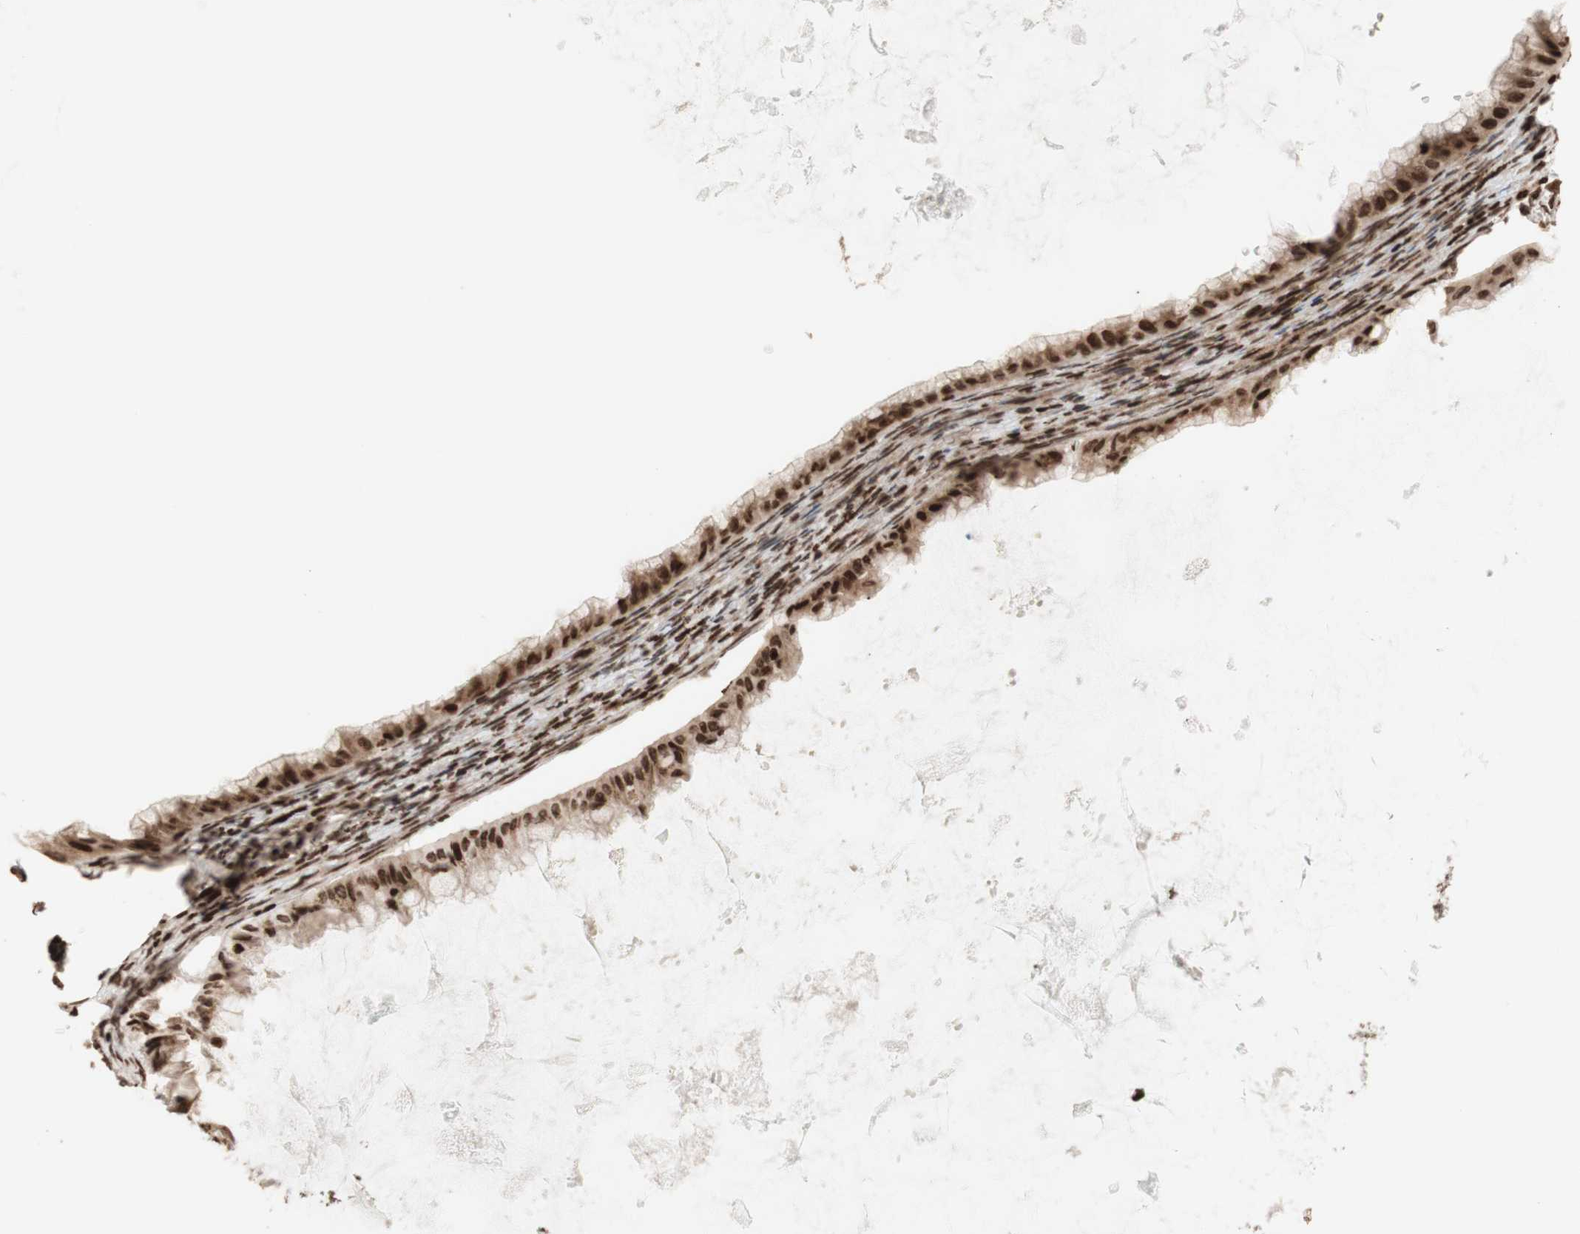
{"staining": {"intensity": "strong", "quantity": ">75%", "location": "cytoplasmic/membranous,nuclear"}, "tissue": "ovarian cancer", "cell_type": "Tumor cells", "image_type": "cancer", "snomed": [{"axis": "morphology", "description": "Cystadenocarcinoma, mucinous, NOS"}, {"axis": "topography", "description": "Ovary"}], "caption": "Ovarian cancer (mucinous cystadenocarcinoma) stained with a protein marker reveals strong staining in tumor cells.", "gene": "NCAPD2", "patient": {"sex": "female", "age": 61}}